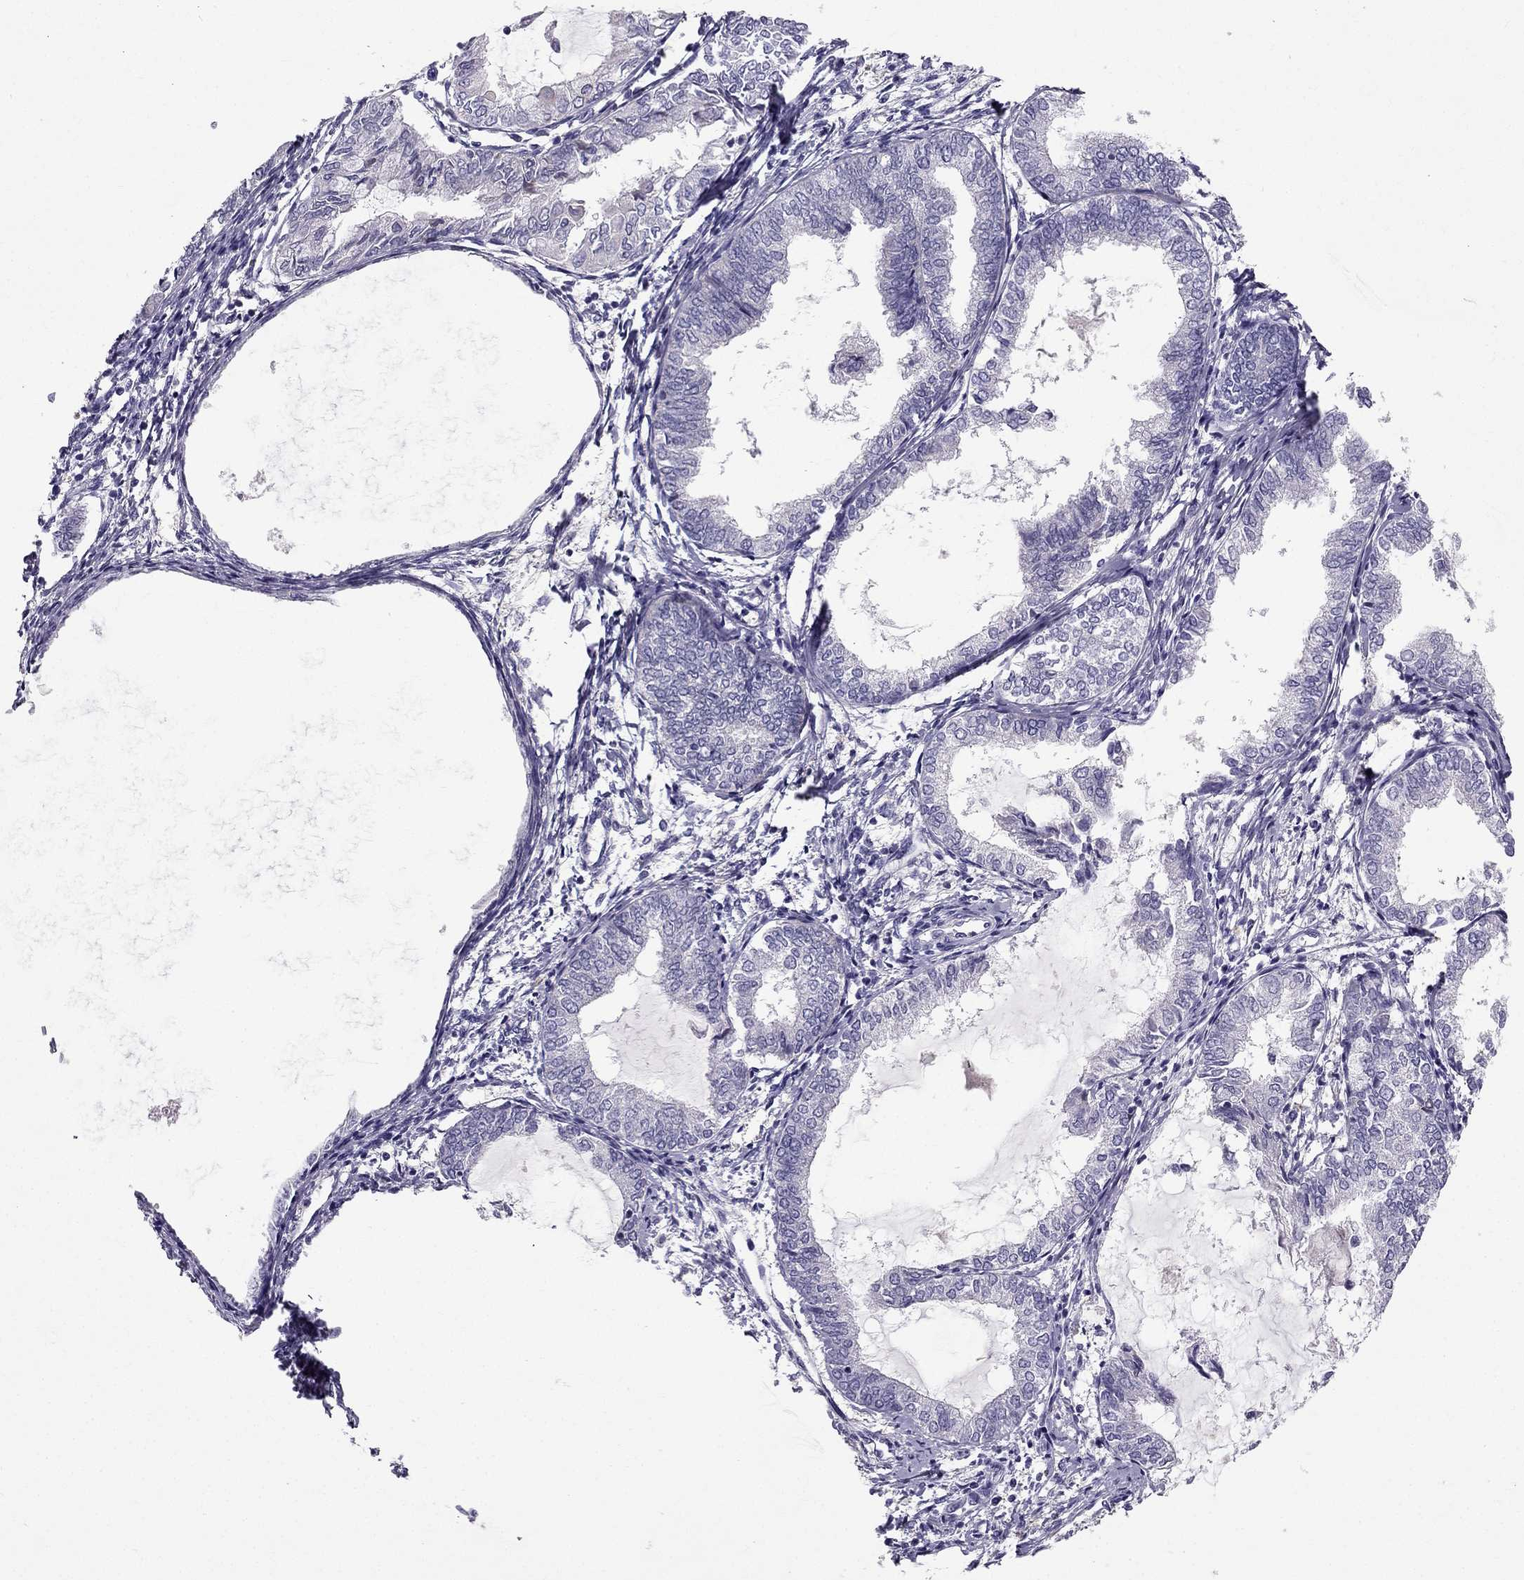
{"staining": {"intensity": "negative", "quantity": "none", "location": "none"}, "tissue": "endometrial cancer", "cell_type": "Tumor cells", "image_type": "cancer", "snomed": [{"axis": "morphology", "description": "Adenocarcinoma, NOS"}, {"axis": "topography", "description": "Endometrium"}], "caption": "High magnification brightfield microscopy of endometrial cancer (adenocarcinoma) stained with DAB (brown) and counterstained with hematoxylin (blue): tumor cells show no significant positivity. (DAB (3,3'-diaminobenzidine) IHC, high magnification).", "gene": "SYT5", "patient": {"sex": "female", "age": 68}}